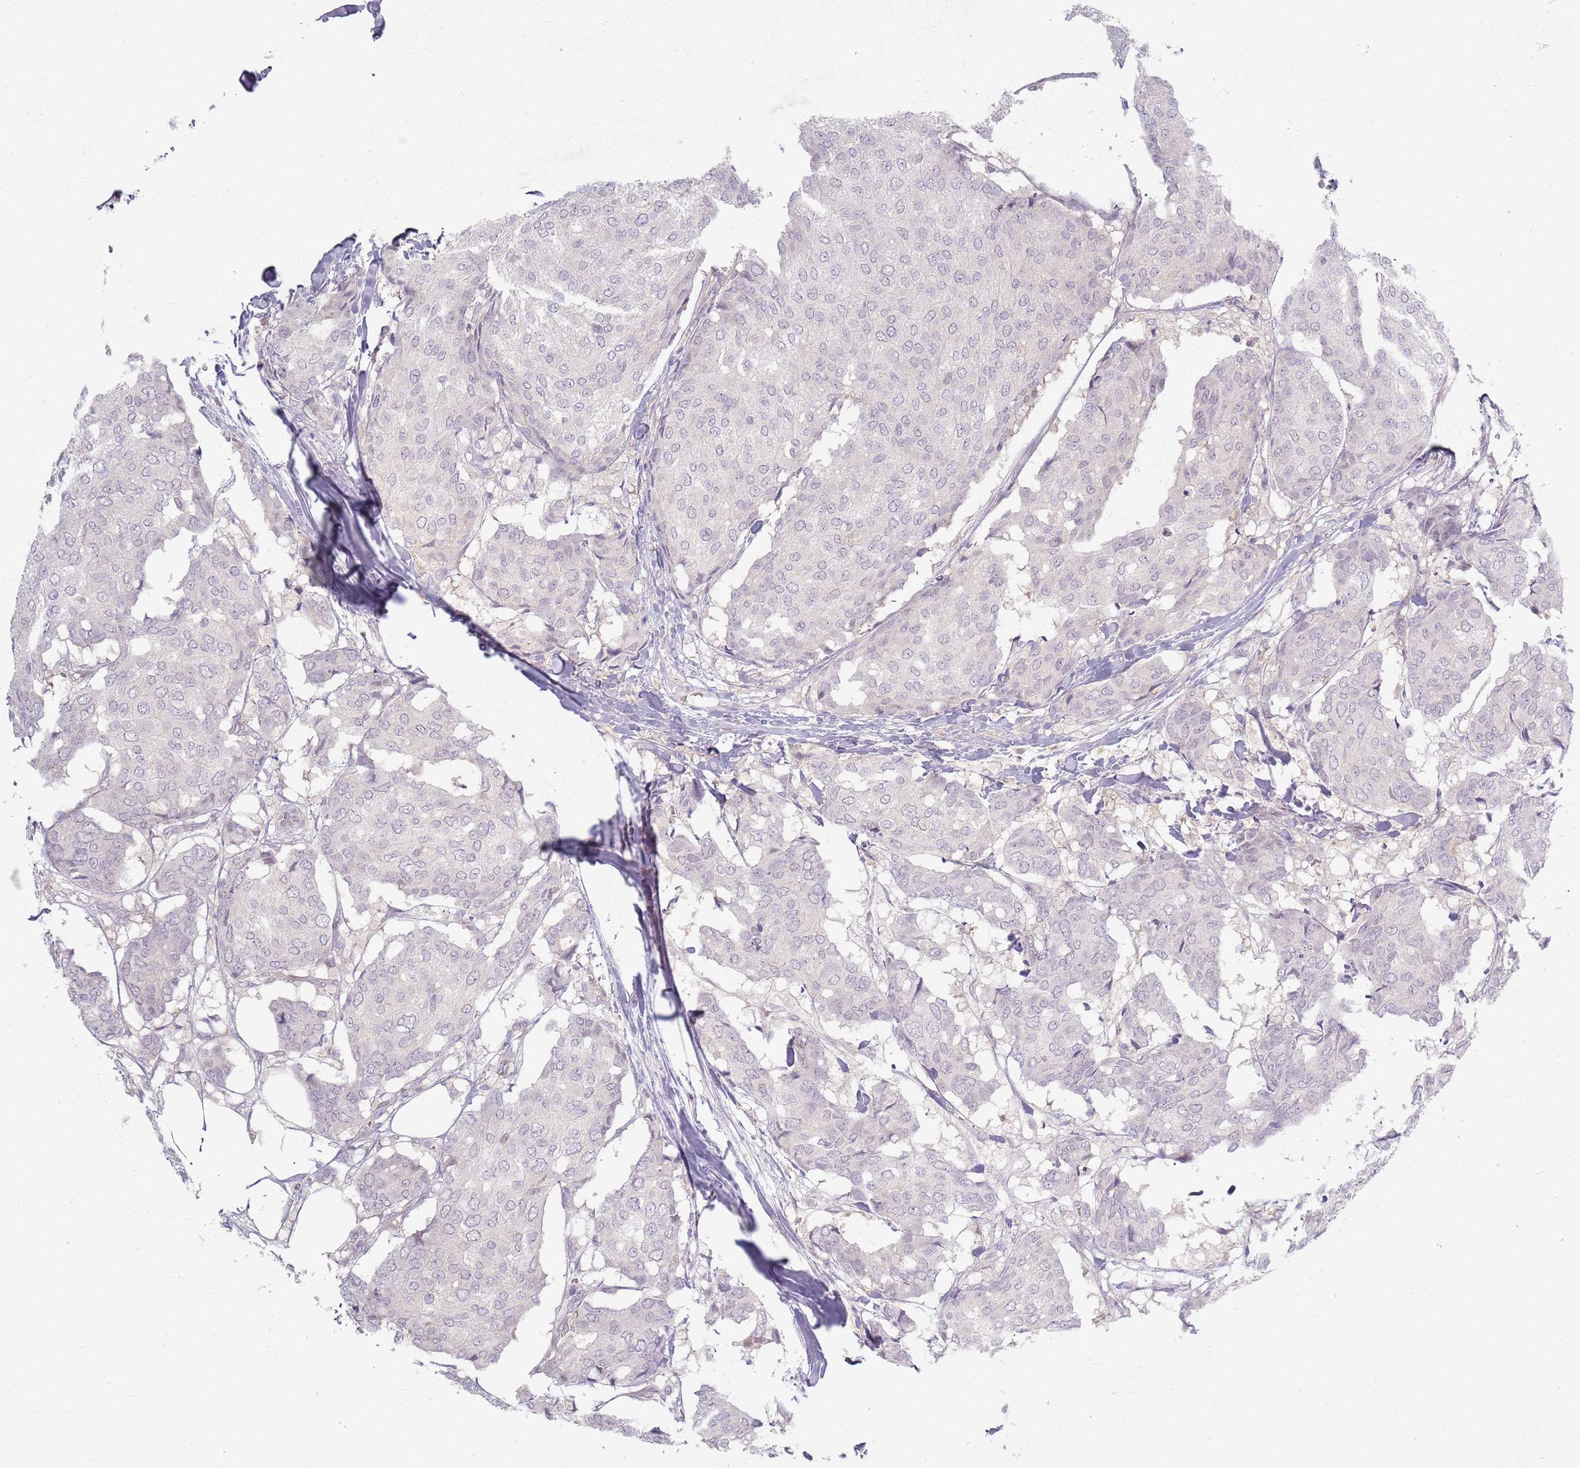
{"staining": {"intensity": "negative", "quantity": "none", "location": "none"}, "tissue": "breast cancer", "cell_type": "Tumor cells", "image_type": "cancer", "snomed": [{"axis": "morphology", "description": "Duct carcinoma"}, {"axis": "topography", "description": "Breast"}], "caption": "Immunohistochemical staining of breast cancer reveals no significant positivity in tumor cells. (Immunohistochemistry (ihc), brightfield microscopy, high magnification).", "gene": "ZDHHC2", "patient": {"sex": "female", "age": 75}}